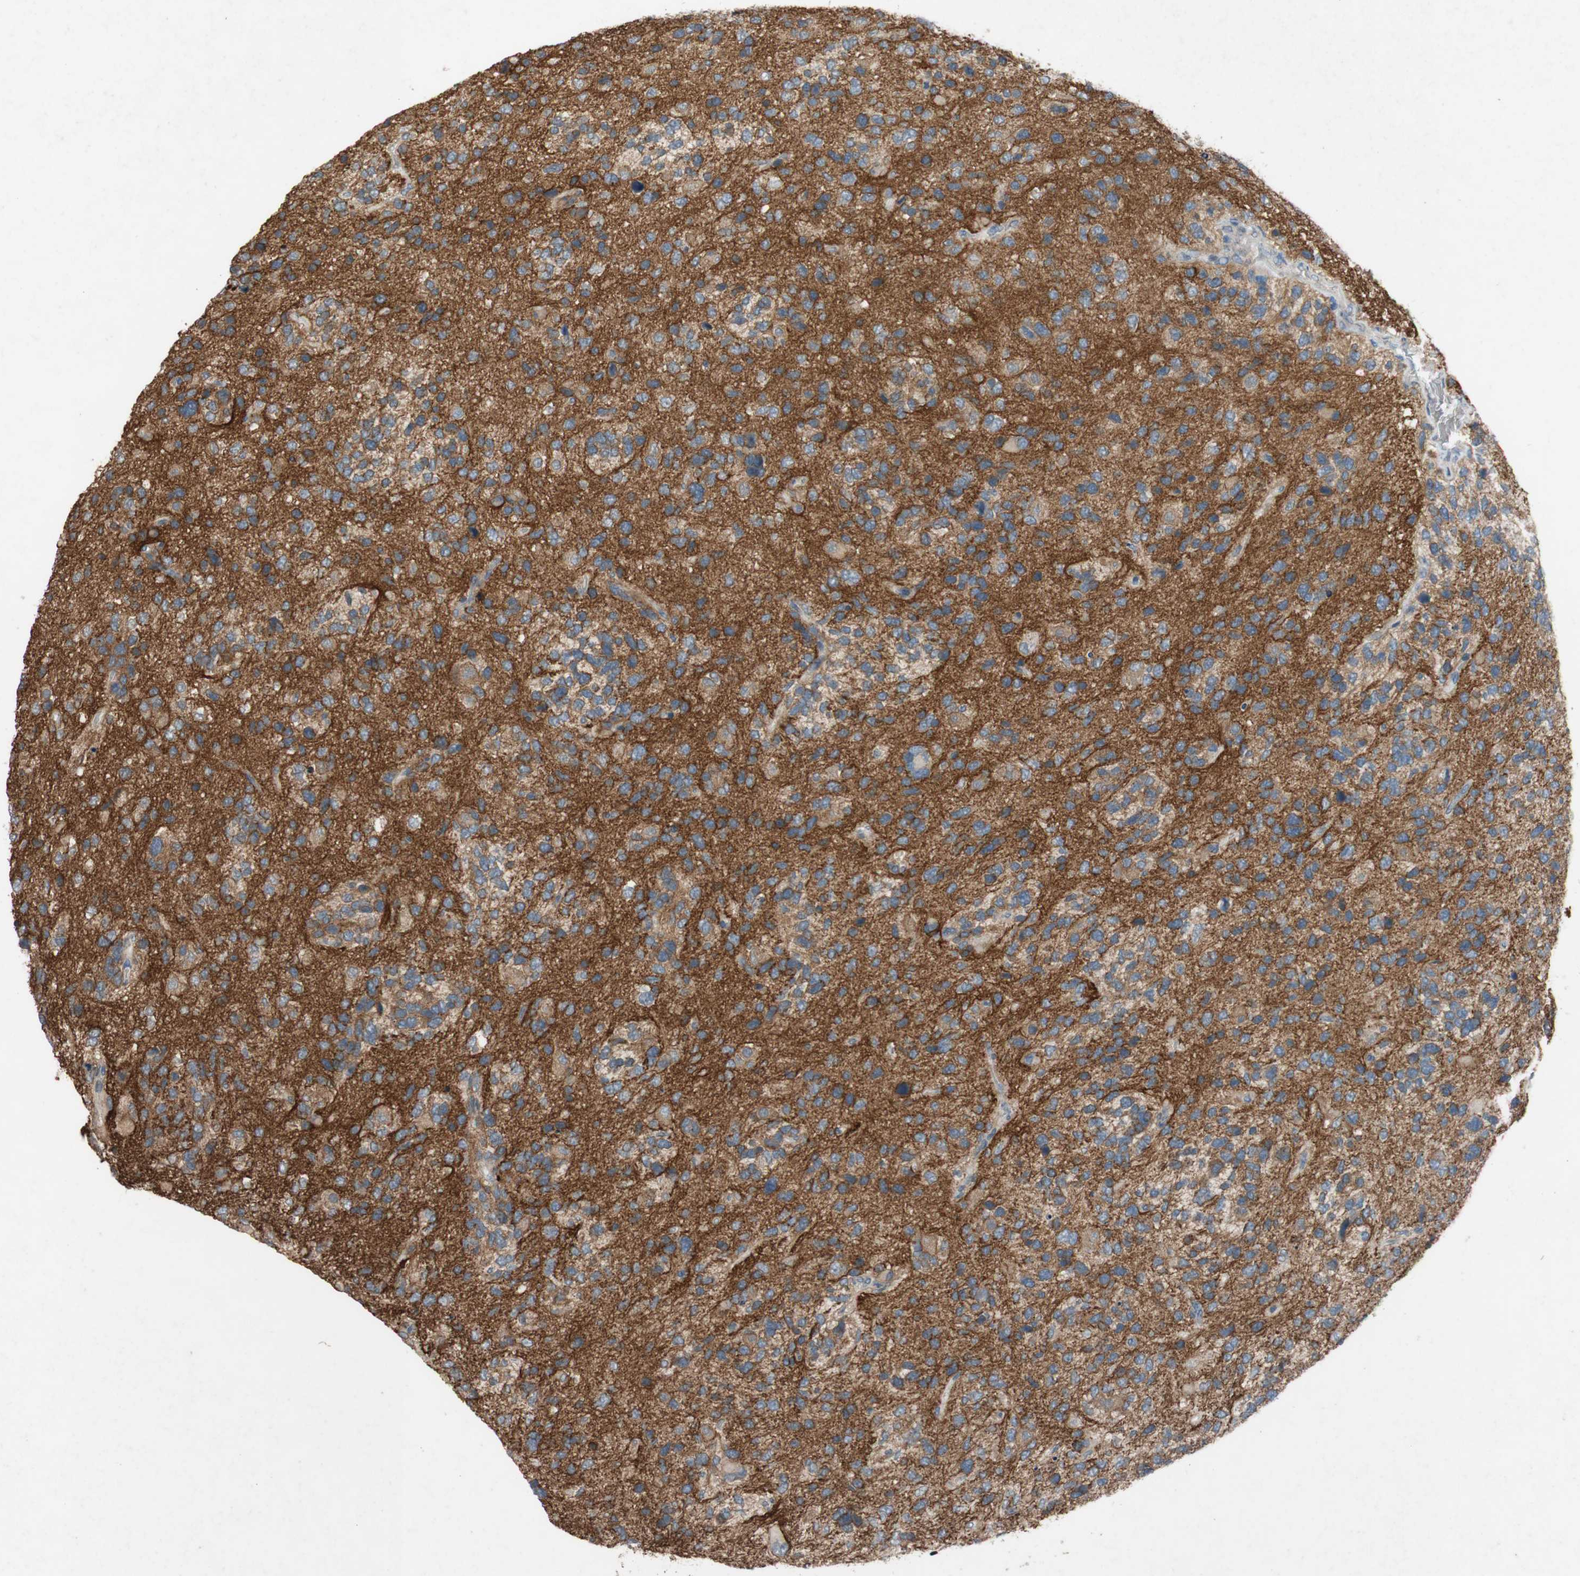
{"staining": {"intensity": "negative", "quantity": "none", "location": "none"}, "tissue": "glioma", "cell_type": "Tumor cells", "image_type": "cancer", "snomed": [{"axis": "morphology", "description": "Glioma, malignant, High grade"}, {"axis": "topography", "description": "Brain"}], "caption": "The photomicrograph reveals no staining of tumor cells in high-grade glioma (malignant). The staining was performed using DAB to visualize the protein expression in brown, while the nuclei were stained in blue with hematoxylin (Magnification: 20x).", "gene": "ADD2", "patient": {"sex": "female", "age": 58}}